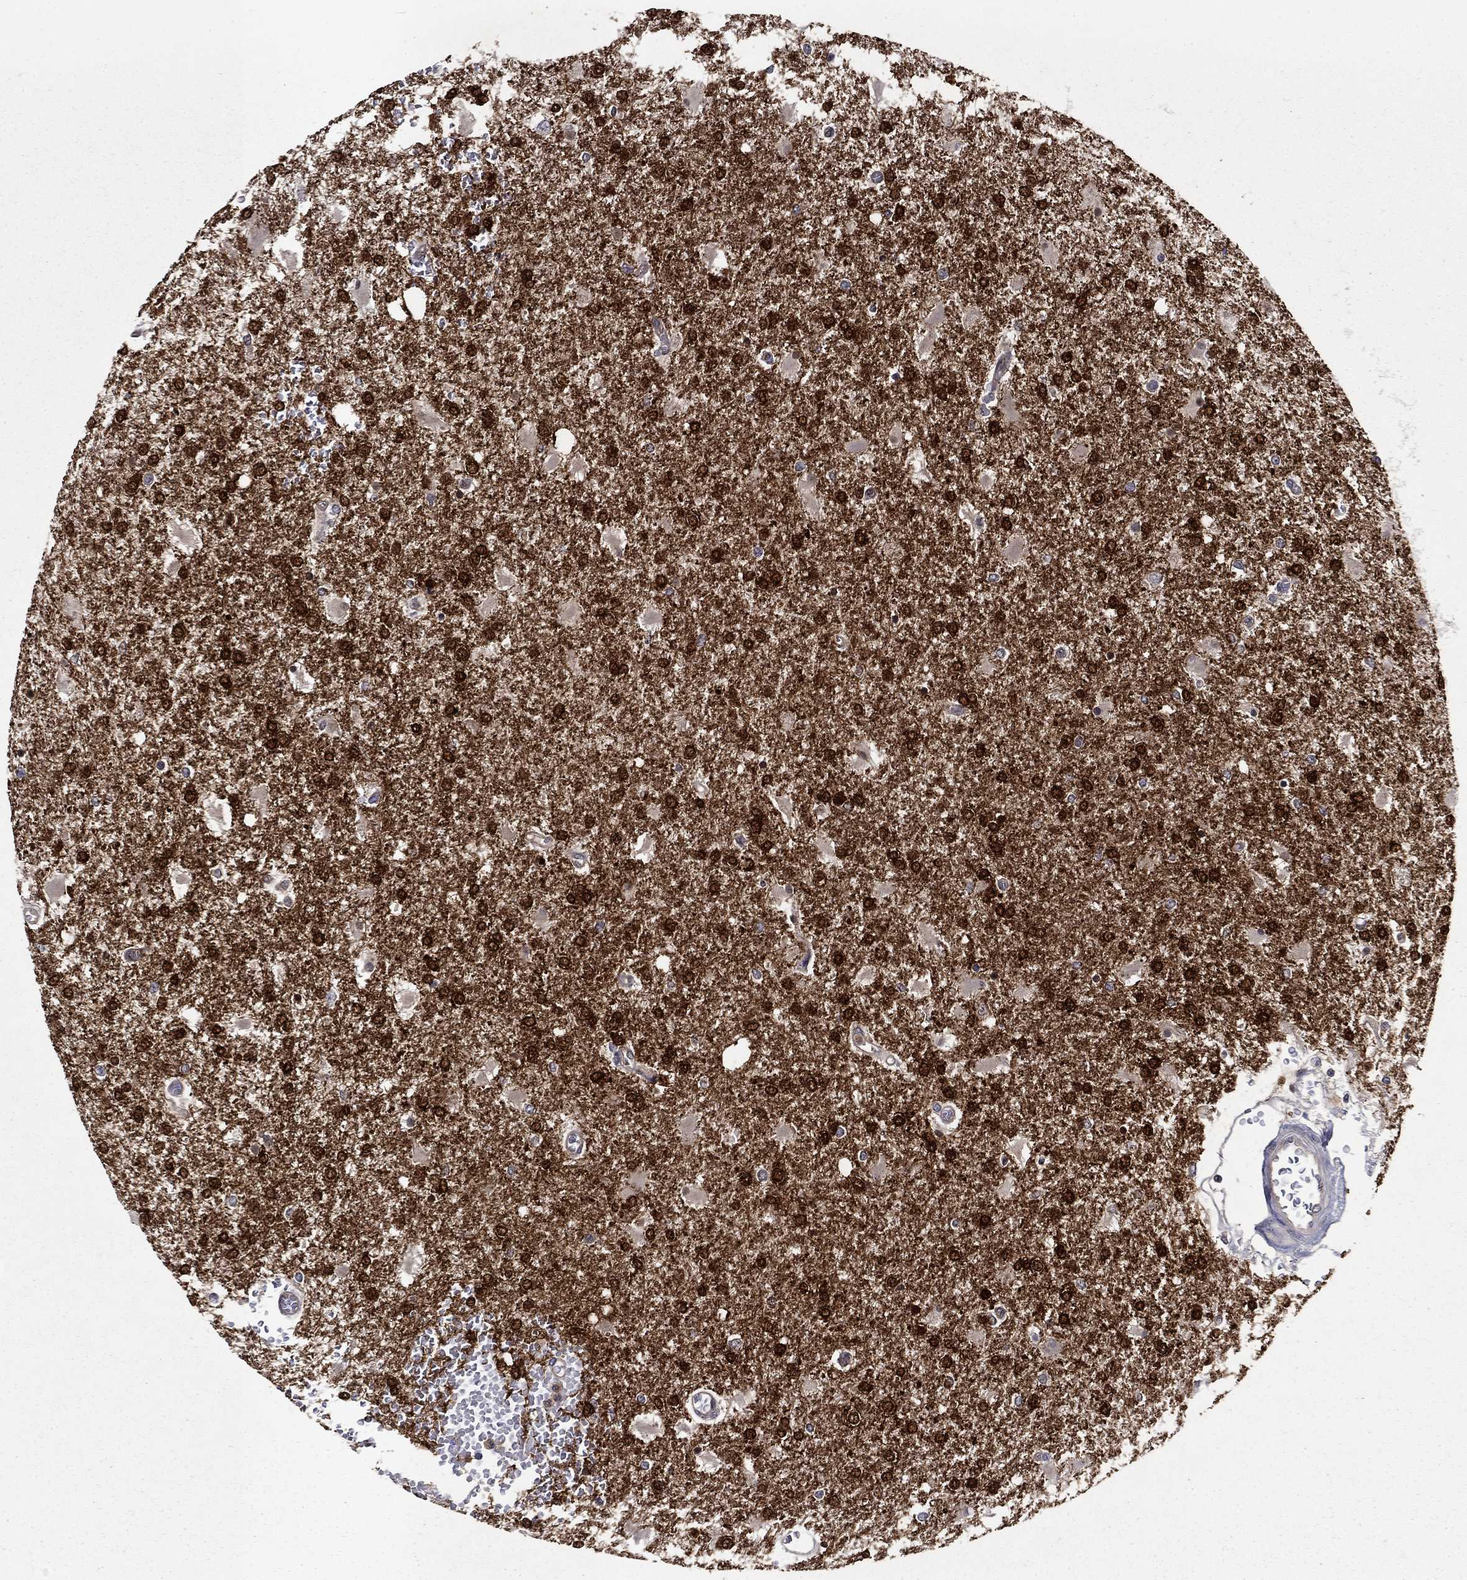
{"staining": {"intensity": "strong", "quantity": ">75%", "location": "cytoplasmic/membranous,nuclear"}, "tissue": "glioma", "cell_type": "Tumor cells", "image_type": "cancer", "snomed": [{"axis": "morphology", "description": "Glioma, malignant, High grade"}, {"axis": "topography", "description": "Cerebral cortex"}], "caption": "Malignant high-grade glioma was stained to show a protein in brown. There is high levels of strong cytoplasmic/membranous and nuclear positivity in about >75% of tumor cells. (DAB = brown stain, brightfield microscopy at high magnification).", "gene": "GLTP", "patient": {"sex": "male", "age": 79}}